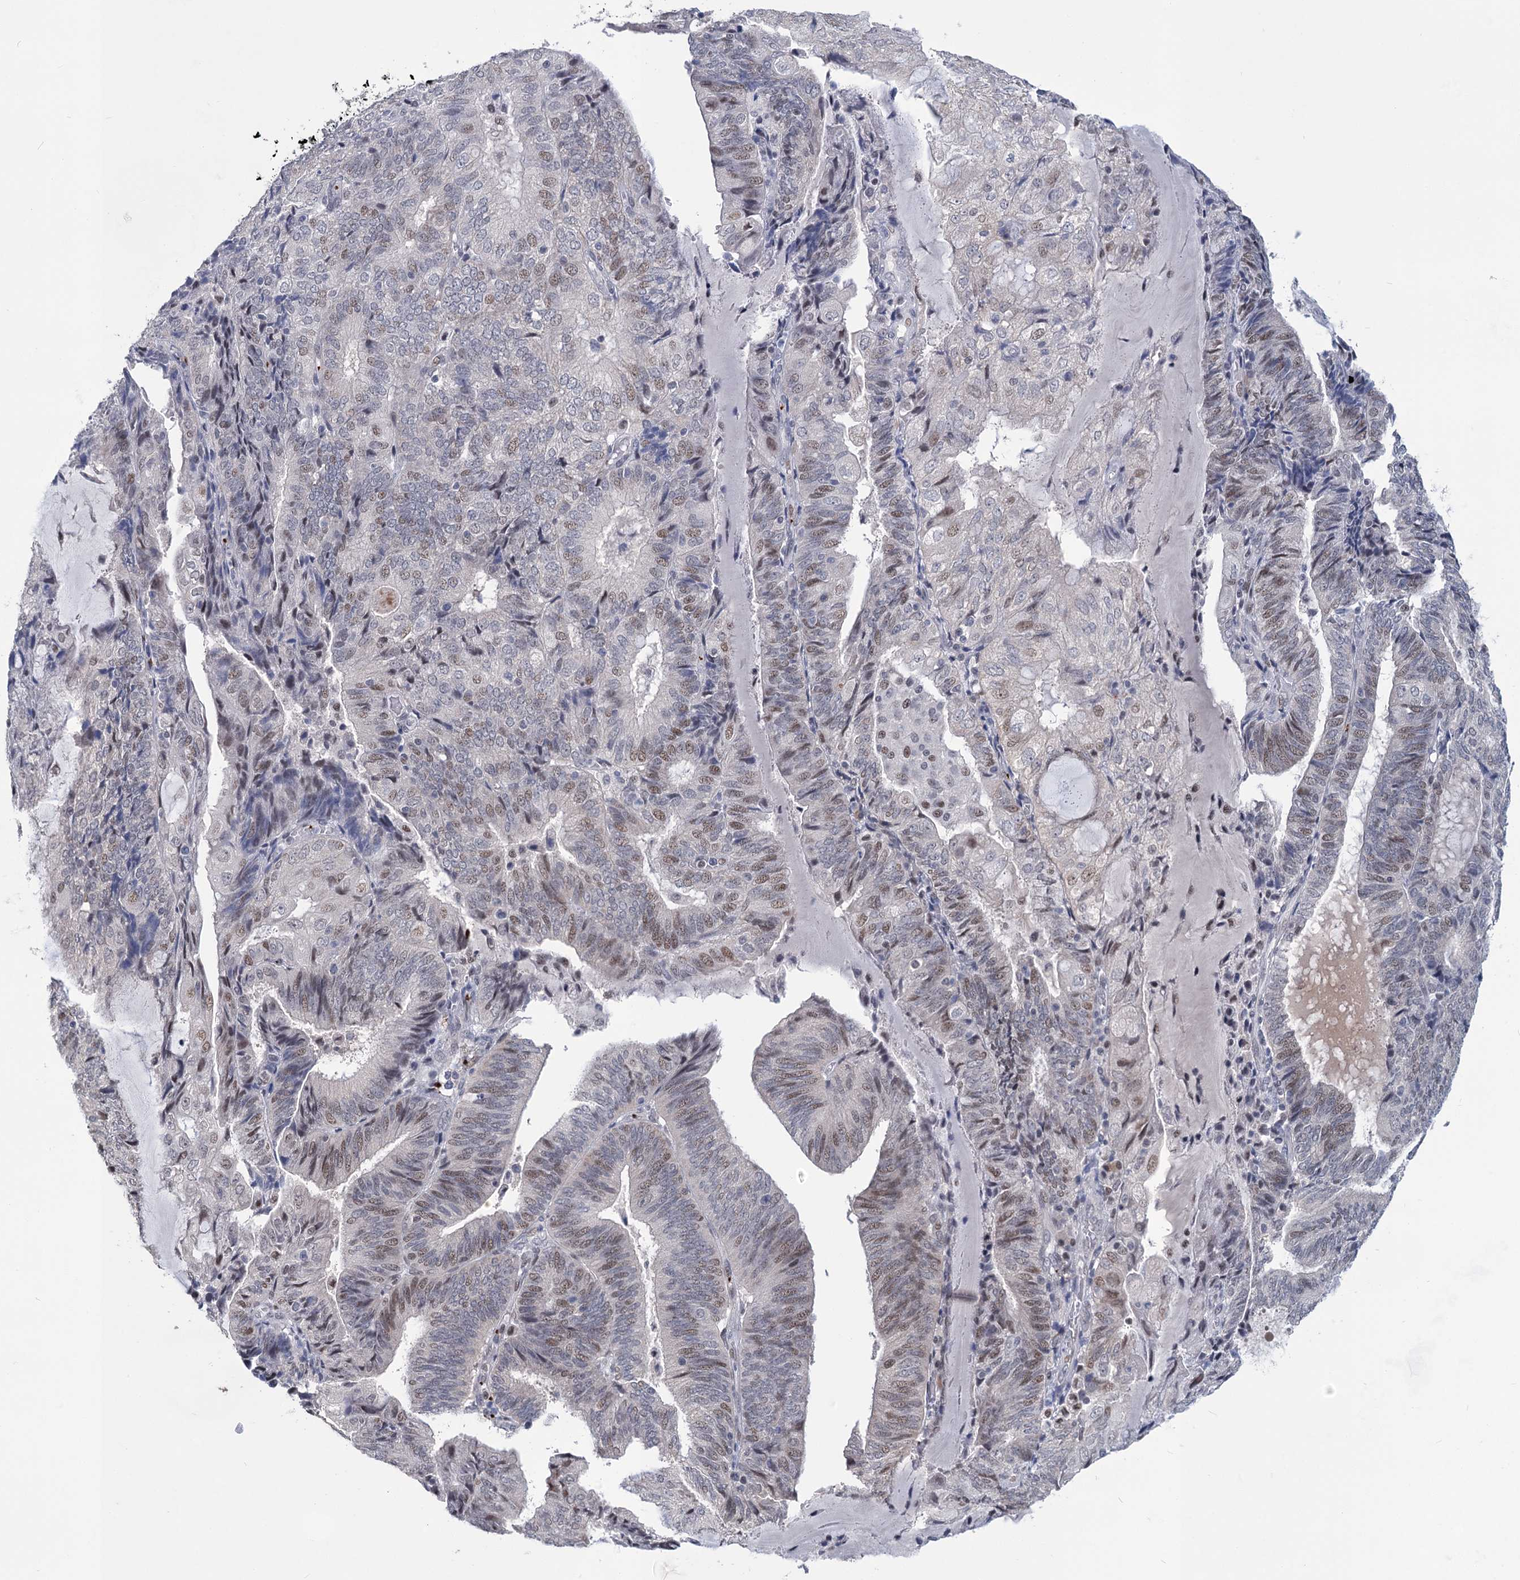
{"staining": {"intensity": "moderate", "quantity": "<25%", "location": "nuclear"}, "tissue": "endometrial cancer", "cell_type": "Tumor cells", "image_type": "cancer", "snomed": [{"axis": "morphology", "description": "Adenocarcinoma, NOS"}, {"axis": "topography", "description": "Endometrium"}], "caption": "Immunohistochemistry of human endometrial cancer (adenocarcinoma) displays low levels of moderate nuclear expression in about <25% of tumor cells. Using DAB (brown) and hematoxylin (blue) stains, captured at high magnification using brightfield microscopy.", "gene": "MON2", "patient": {"sex": "female", "age": 81}}